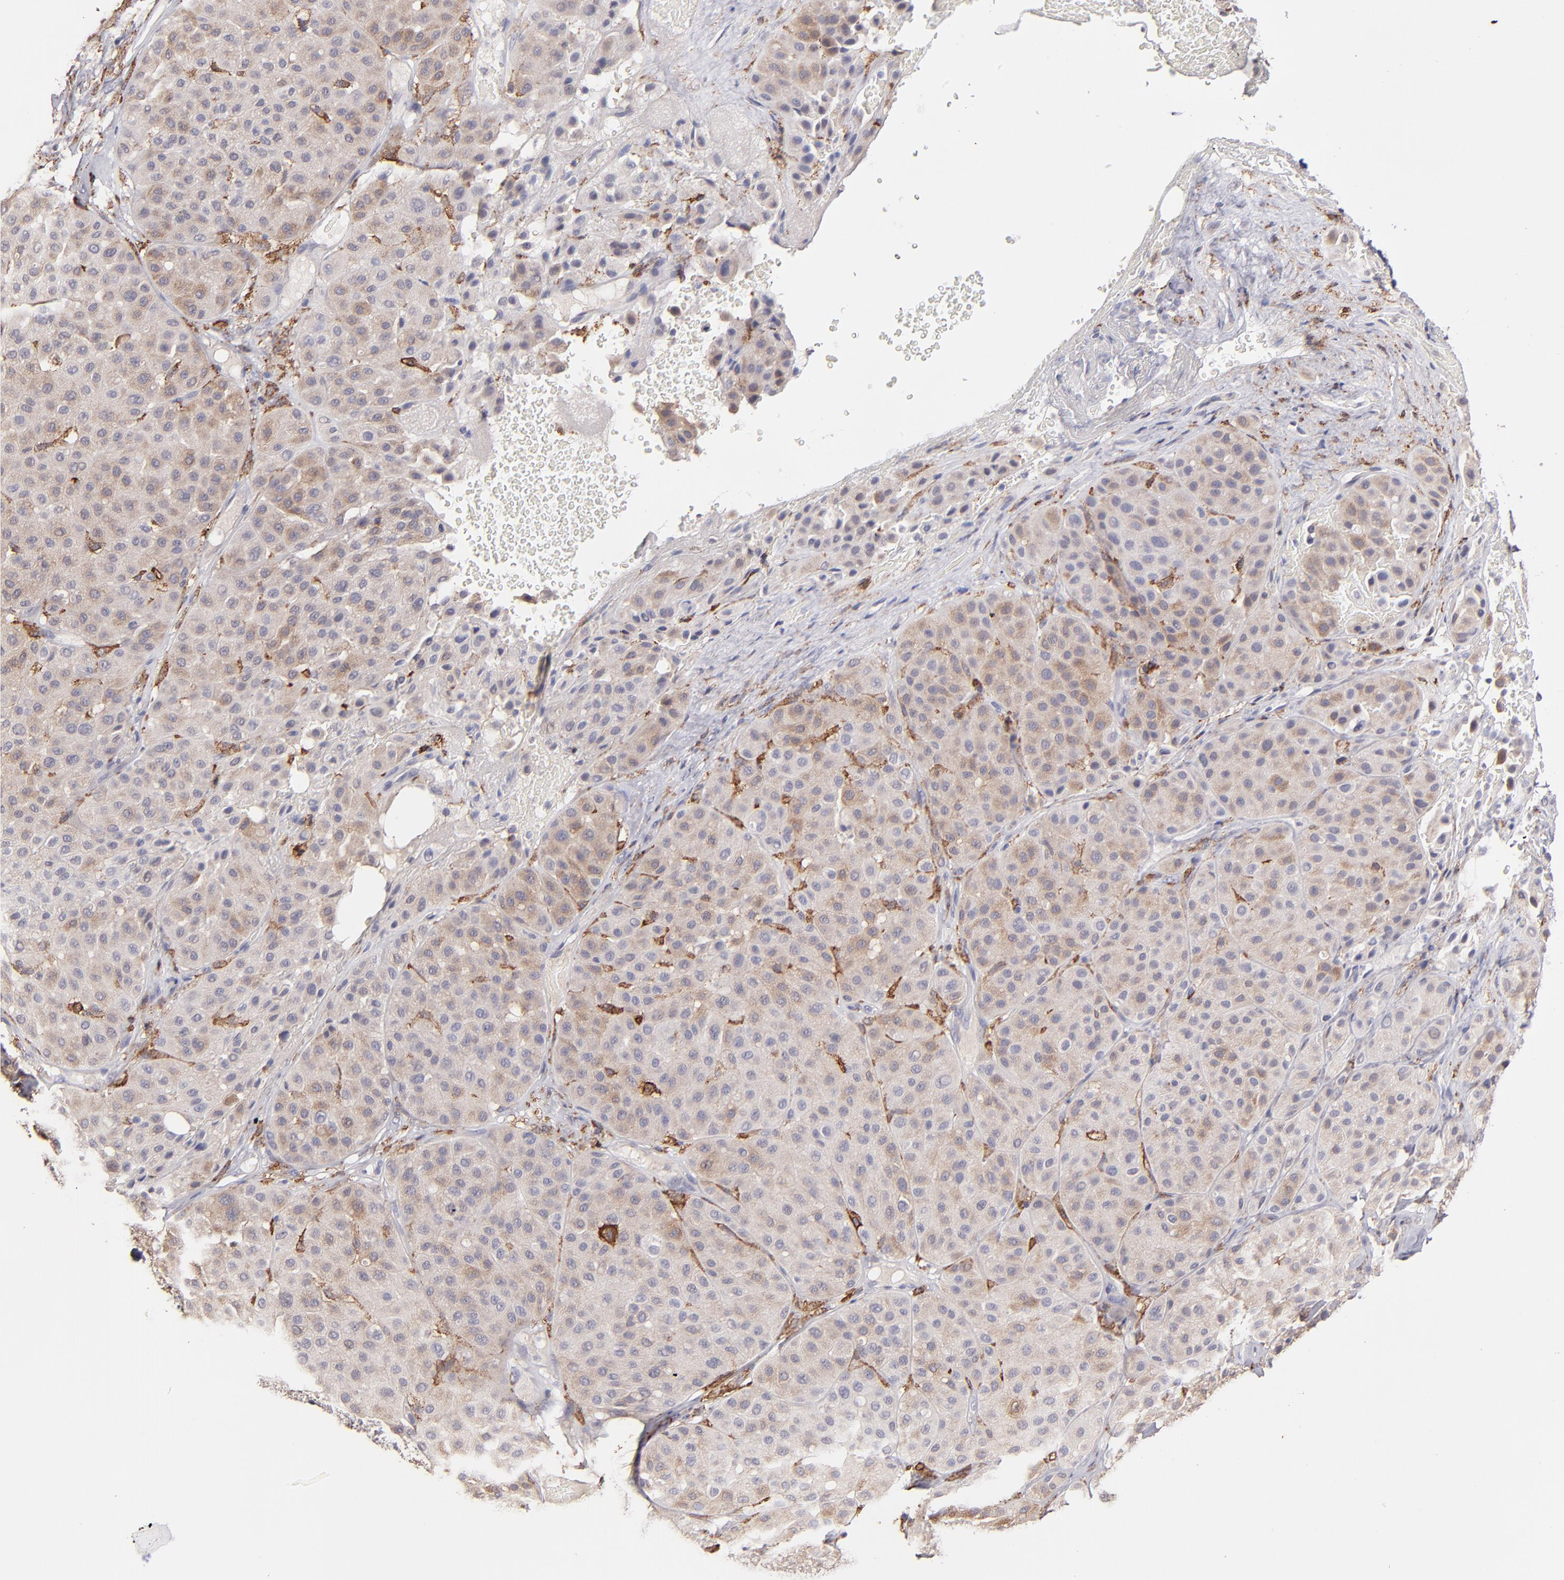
{"staining": {"intensity": "weak", "quantity": ">75%", "location": "cytoplasmic/membranous"}, "tissue": "melanoma", "cell_type": "Tumor cells", "image_type": "cancer", "snomed": [{"axis": "morphology", "description": "Normal tissue, NOS"}, {"axis": "morphology", "description": "Malignant melanoma, Metastatic site"}, {"axis": "topography", "description": "Skin"}], "caption": "Immunohistochemical staining of melanoma shows weak cytoplasmic/membranous protein positivity in approximately >75% of tumor cells.", "gene": "GLDC", "patient": {"sex": "male", "age": 41}}